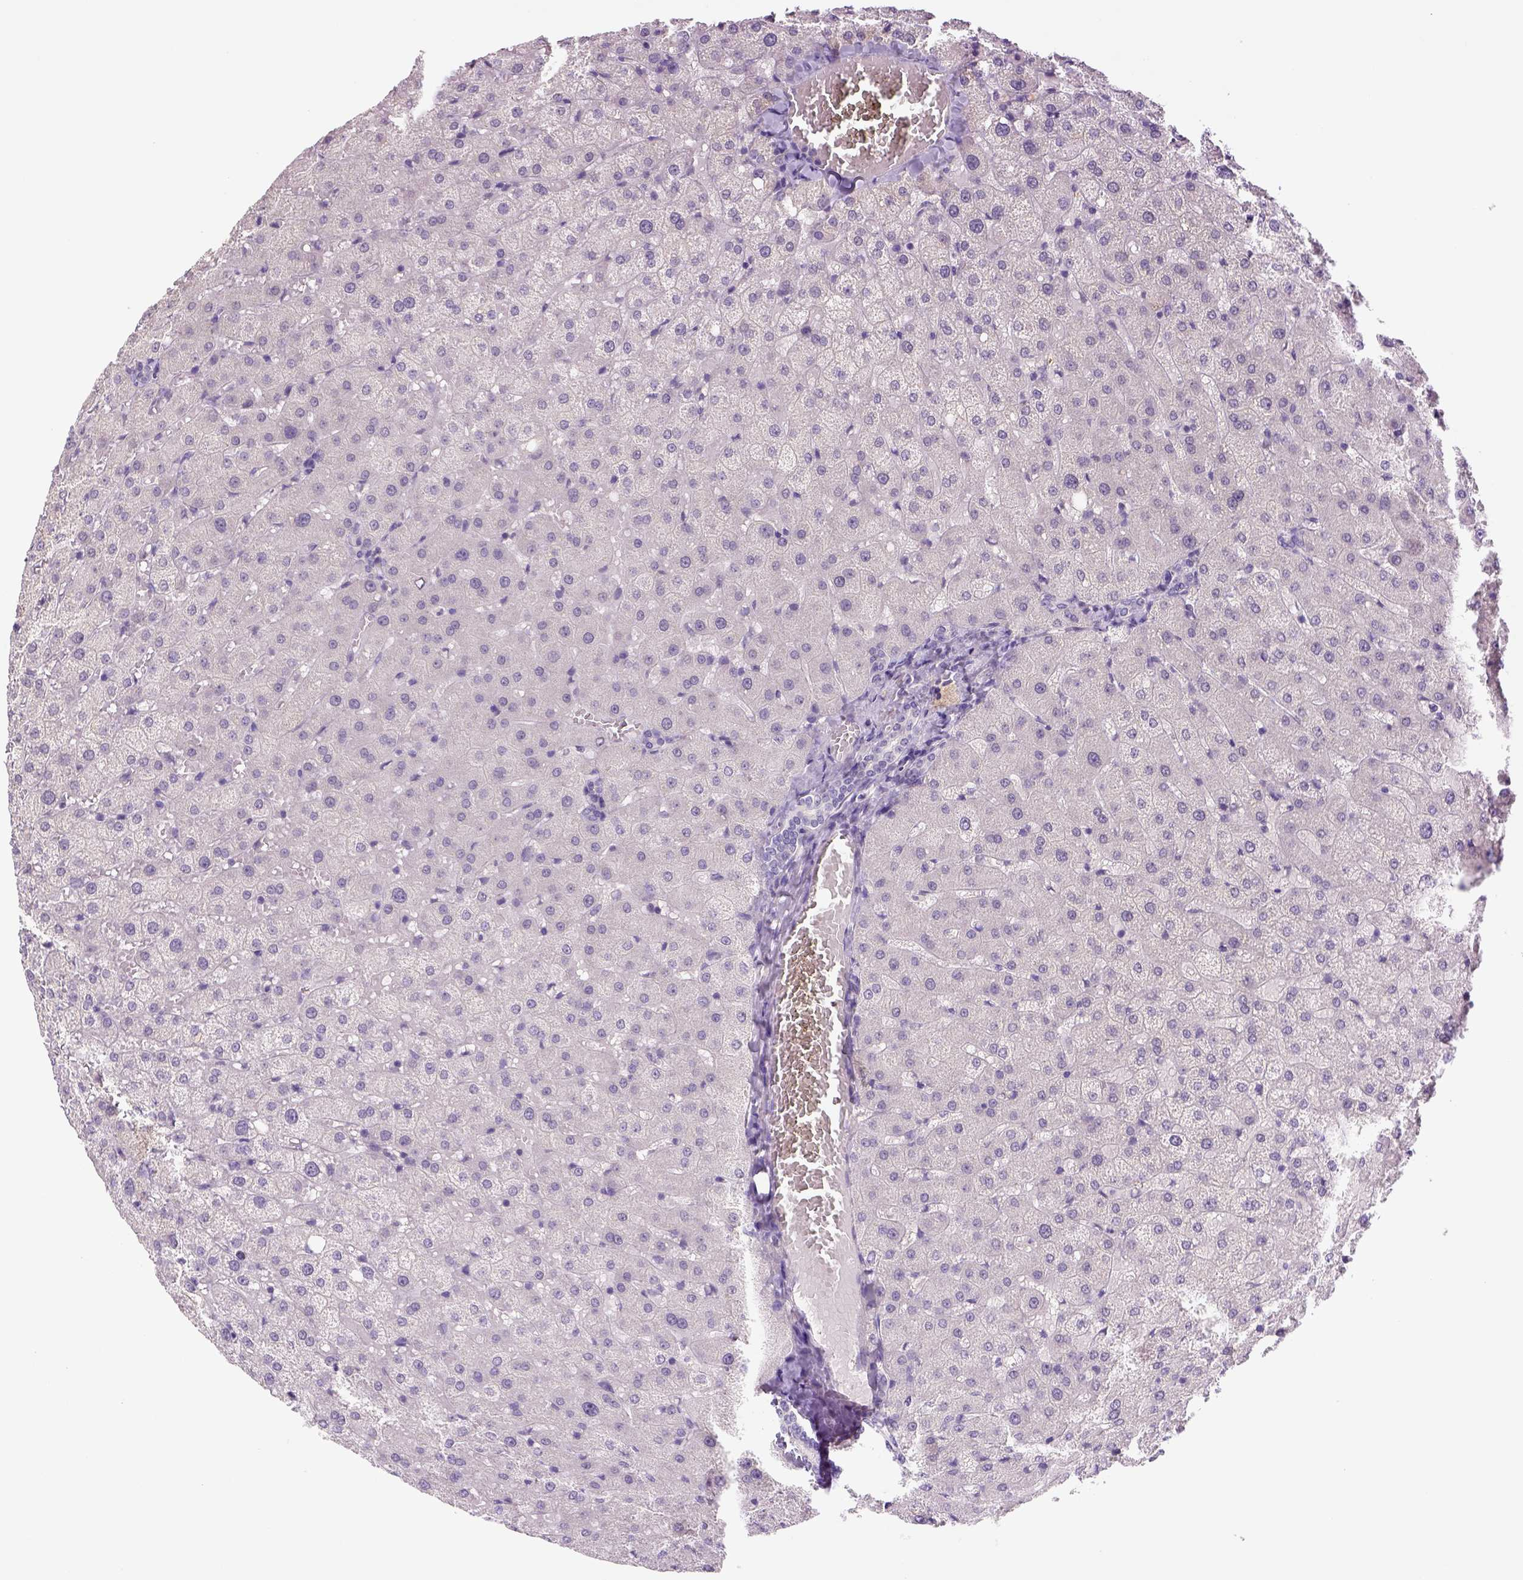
{"staining": {"intensity": "negative", "quantity": "none", "location": "none"}, "tissue": "liver", "cell_type": "Cholangiocytes", "image_type": "normal", "snomed": [{"axis": "morphology", "description": "Normal tissue, NOS"}, {"axis": "topography", "description": "Liver"}], "caption": "IHC image of unremarkable human liver stained for a protein (brown), which demonstrates no positivity in cholangiocytes.", "gene": "NLGN2", "patient": {"sex": "female", "age": 50}}